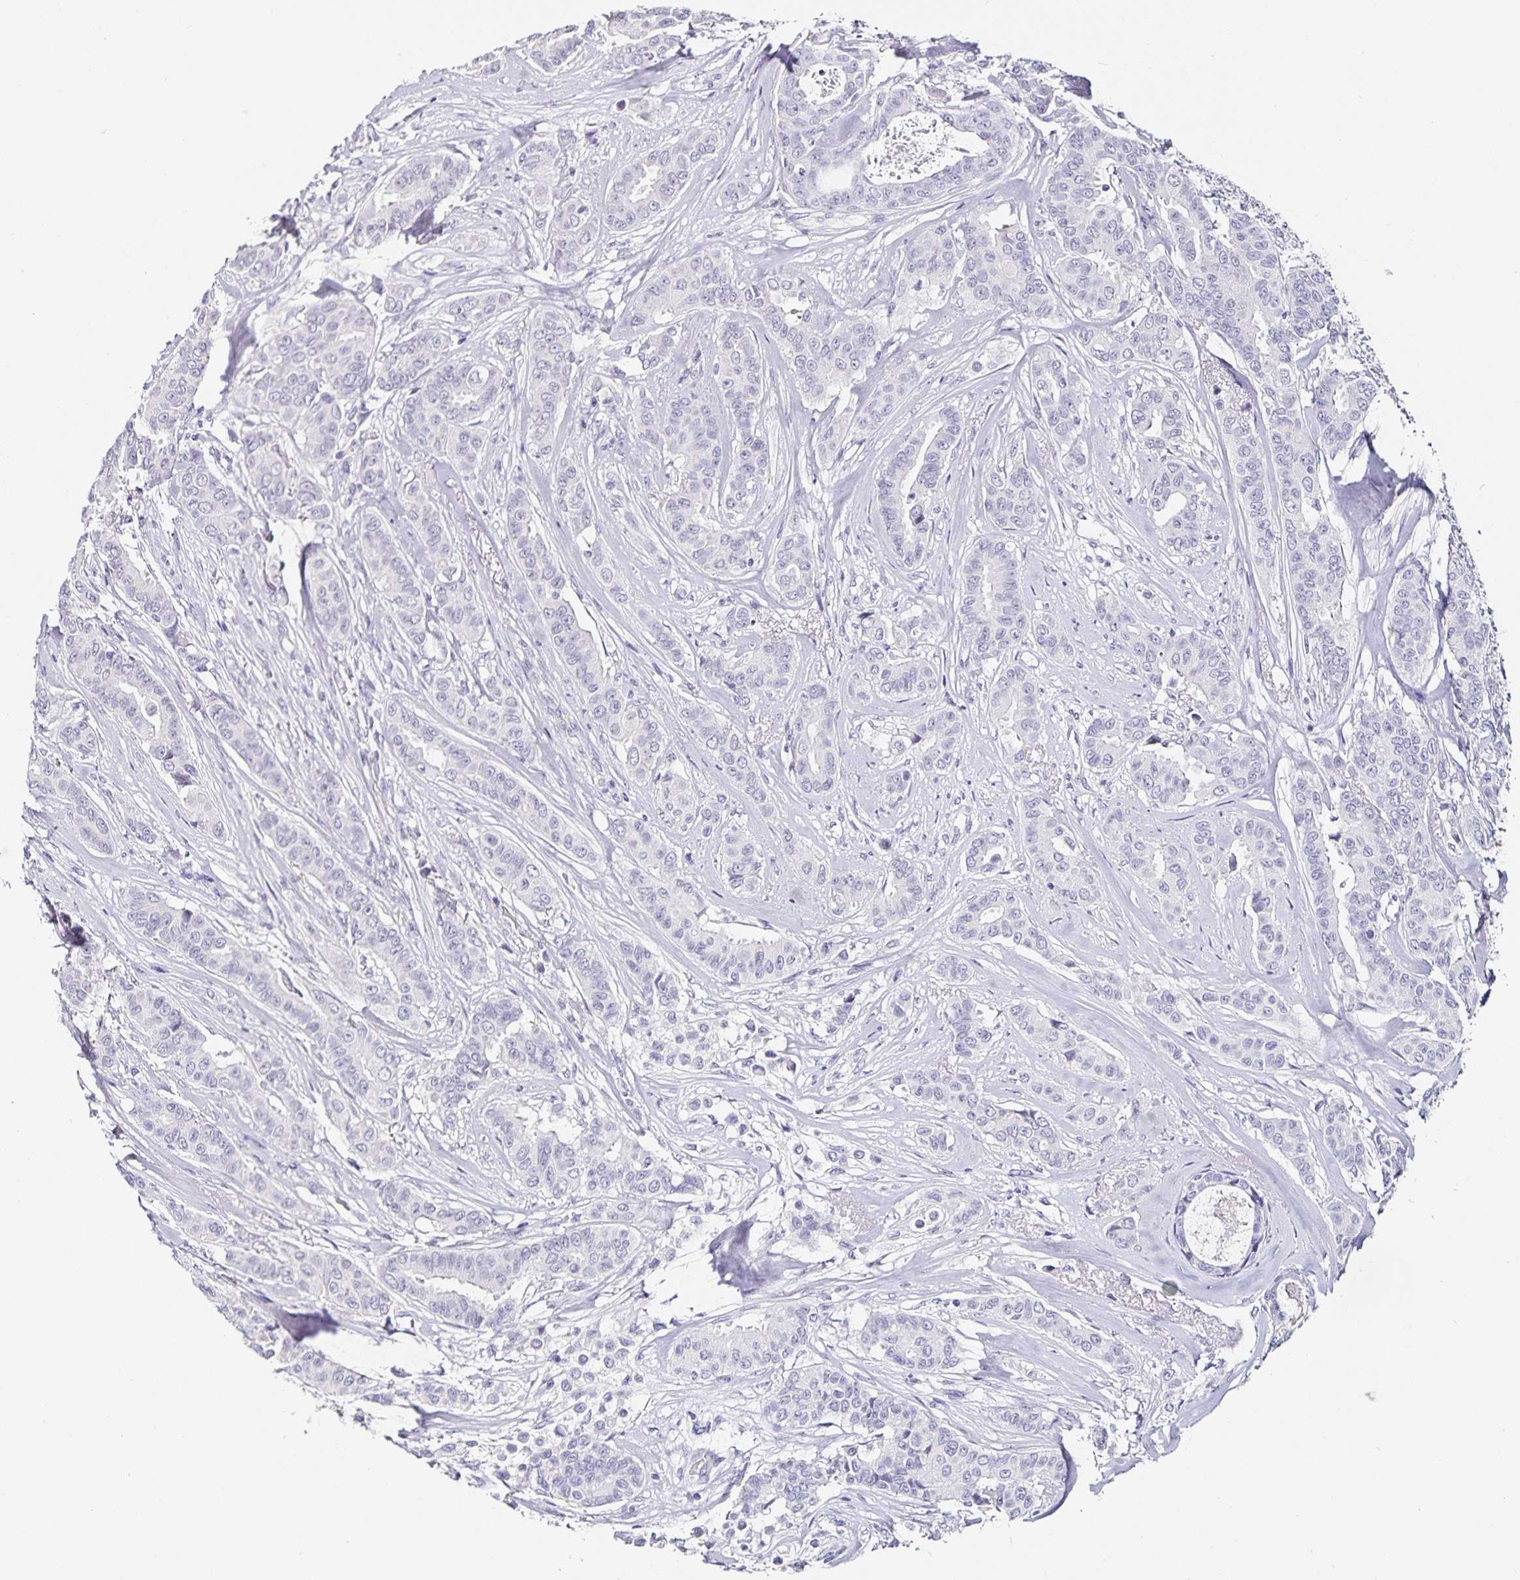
{"staining": {"intensity": "negative", "quantity": "none", "location": "none"}, "tissue": "breast cancer", "cell_type": "Tumor cells", "image_type": "cancer", "snomed": [{"axis": "morphology", "description": "Duct carcinoma"}, {"axis": "topography", "description": "Breast"}], "caption": "High magnification brightfield microscopy of breast infiltrating ductal carcinoma stained with DAB (brown) and counterstained with hematoxylin (blue): tumor cells show no significant expression.", "gene": "TSPAN7", "patient": {"sex": "female", "age": 45}}